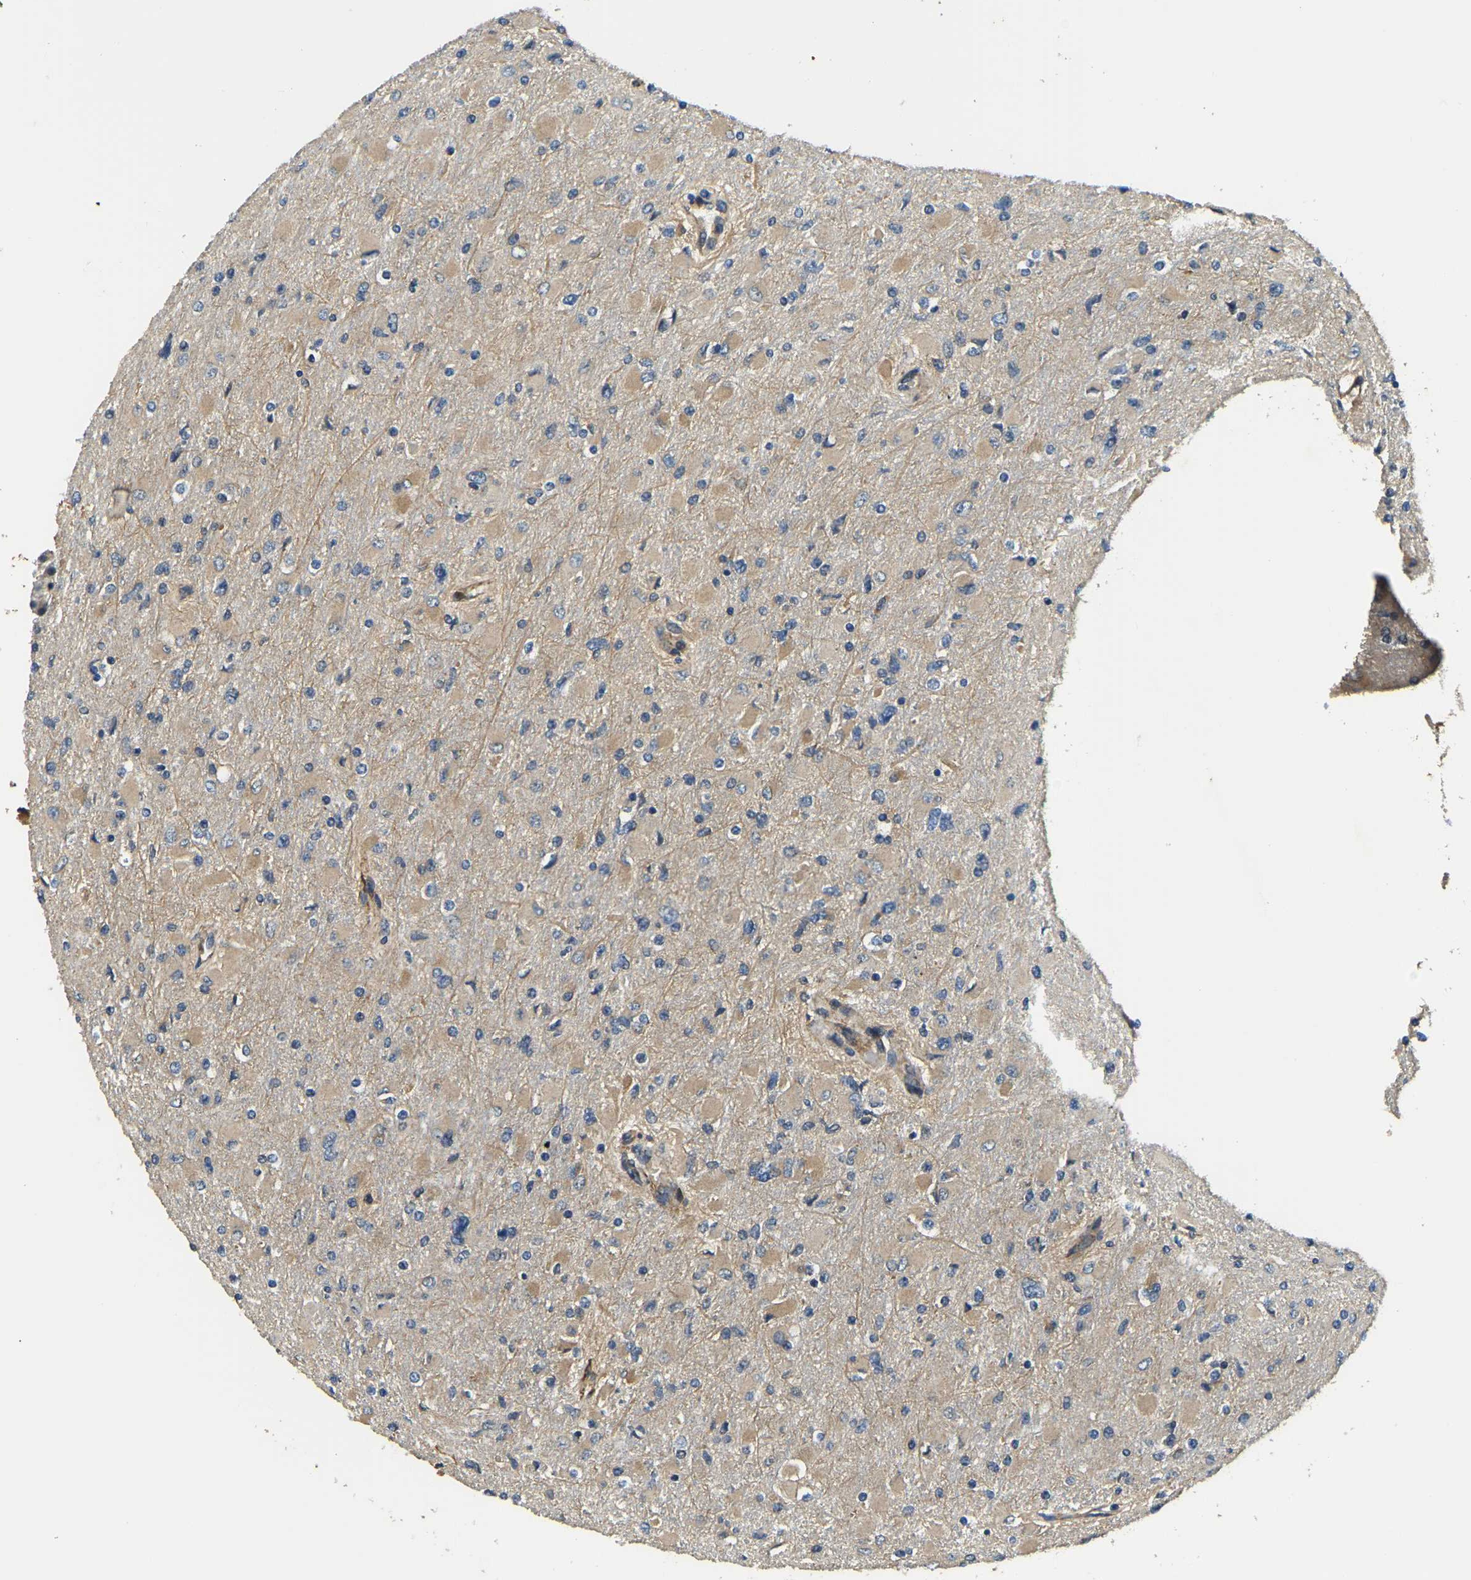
{"staining": {"intensity": "weak", "quantity": "25%-75%", "location": "cytoplasmic/membranous"}, "tissue": "glioma", "cell_type": "Tumor cells", "image_type": "cancer", "snomed": [{"axis": "morphology", "description": "Glioma, malignant, High grade"}, {"axis": "topography", "description": "Cerebral cortex"}], "caption": "High-grade glioma (malignant) stained with DAB immunohistochemistry (IHC) exhibits low levels of weak cytoplasmic/membranous positivity in approximately 25%-75% of tumor cells. The staining is performed using DAB brown chromogen to label protein expression. The nuclei are counter-stained blue using hematoxylin.", "gene": "RNF39", "patient": {"sex": "female", "age": 36}}